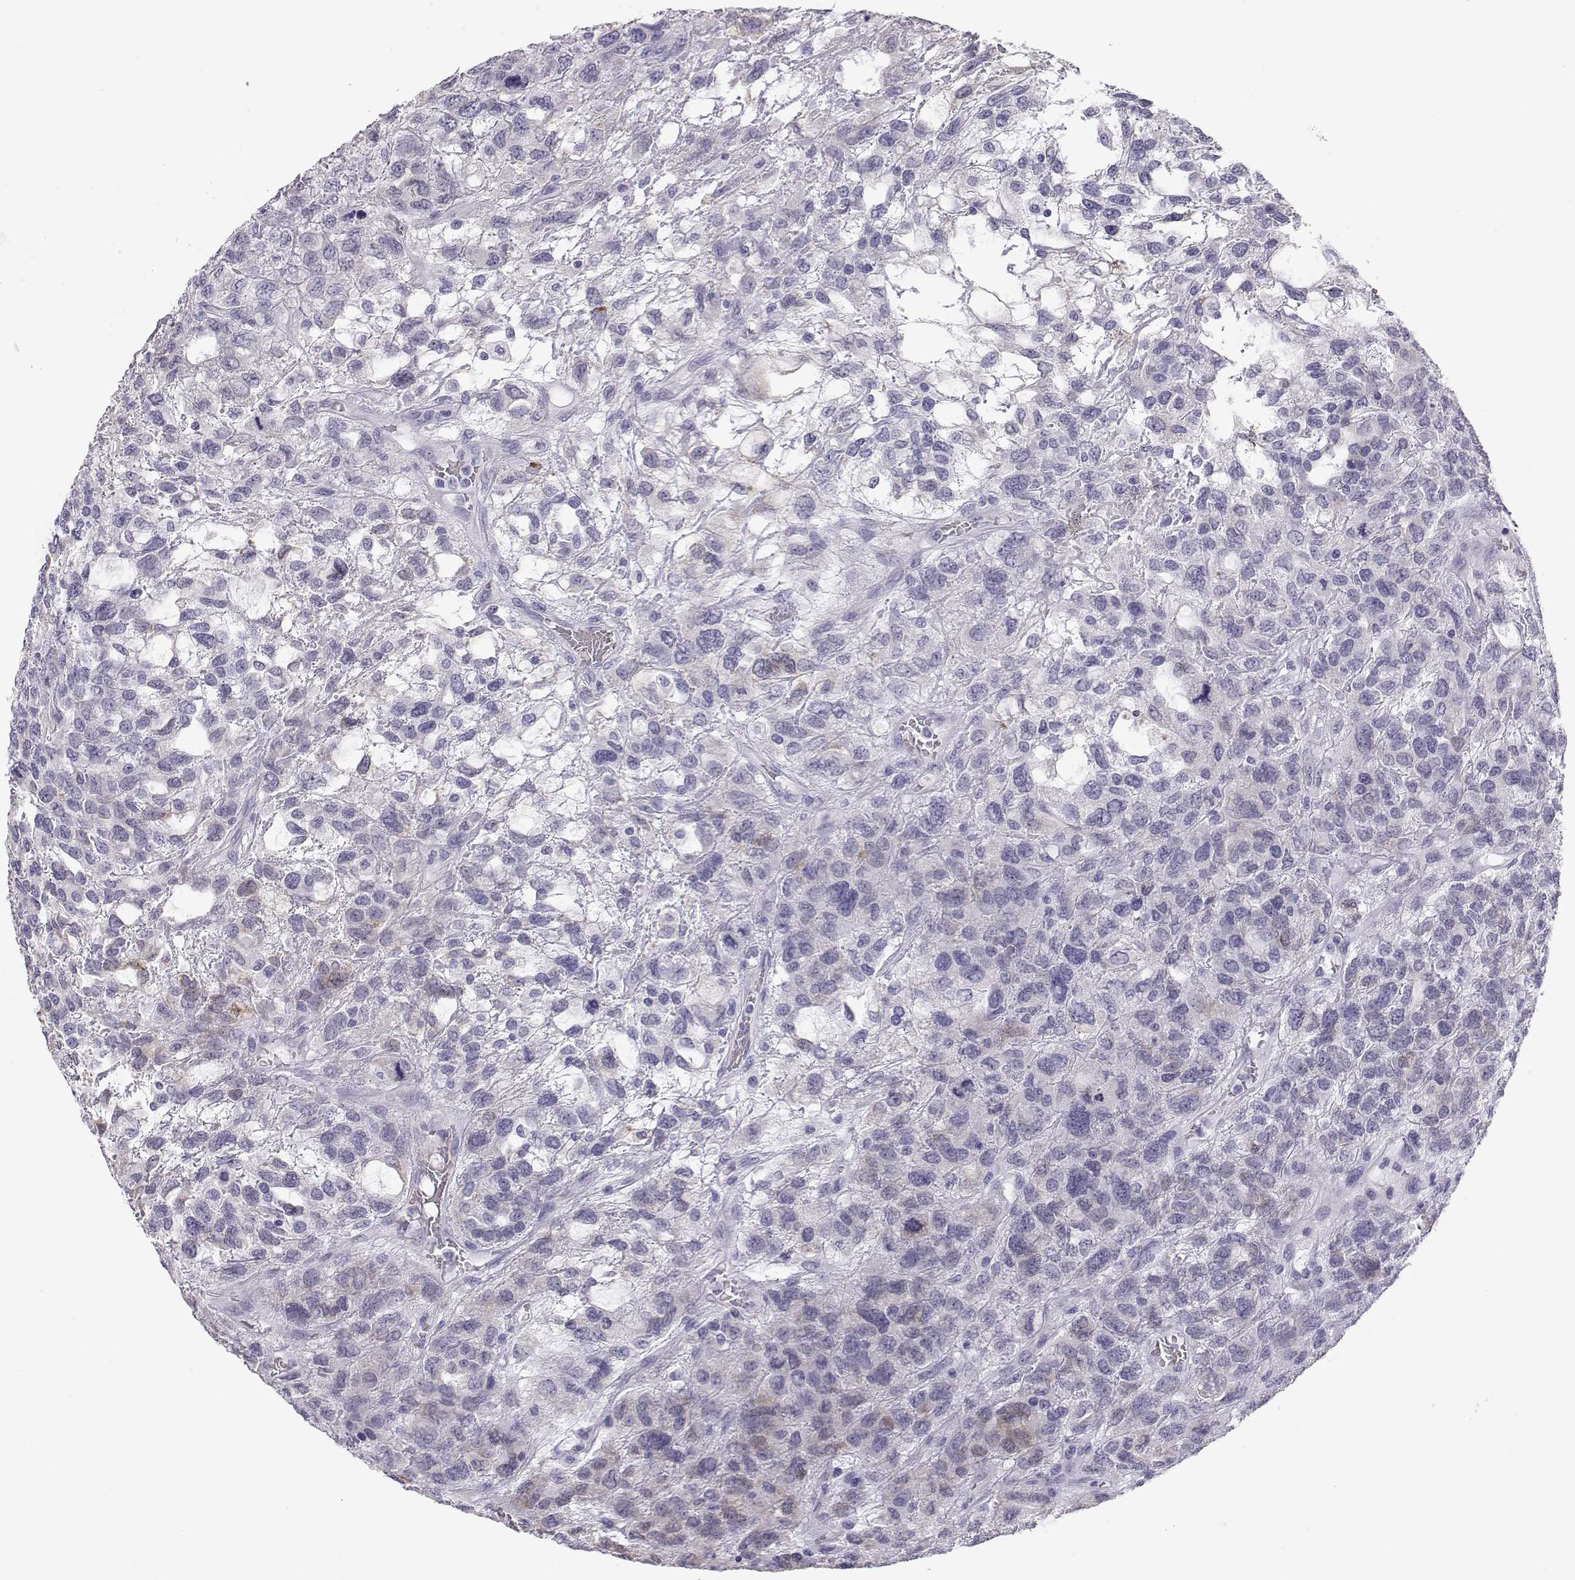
{"staining": {"intensity": "negative", "quantity": "none", "location": "none"}, "tissue": "testis cancer", "cell_type": "Tumor cells", "image_type": "cancer", "snomed": [{"axis": "morphology", "description": "Seminoma, NOS"}, {"axis": "topography", "description": "Testis"}], "caption": "Testis cancer stained for a protein using IHC demonstrates no expression tumor cells.", "gene": "RNASE12", "patient": {"sex": "male", "age": 52}}